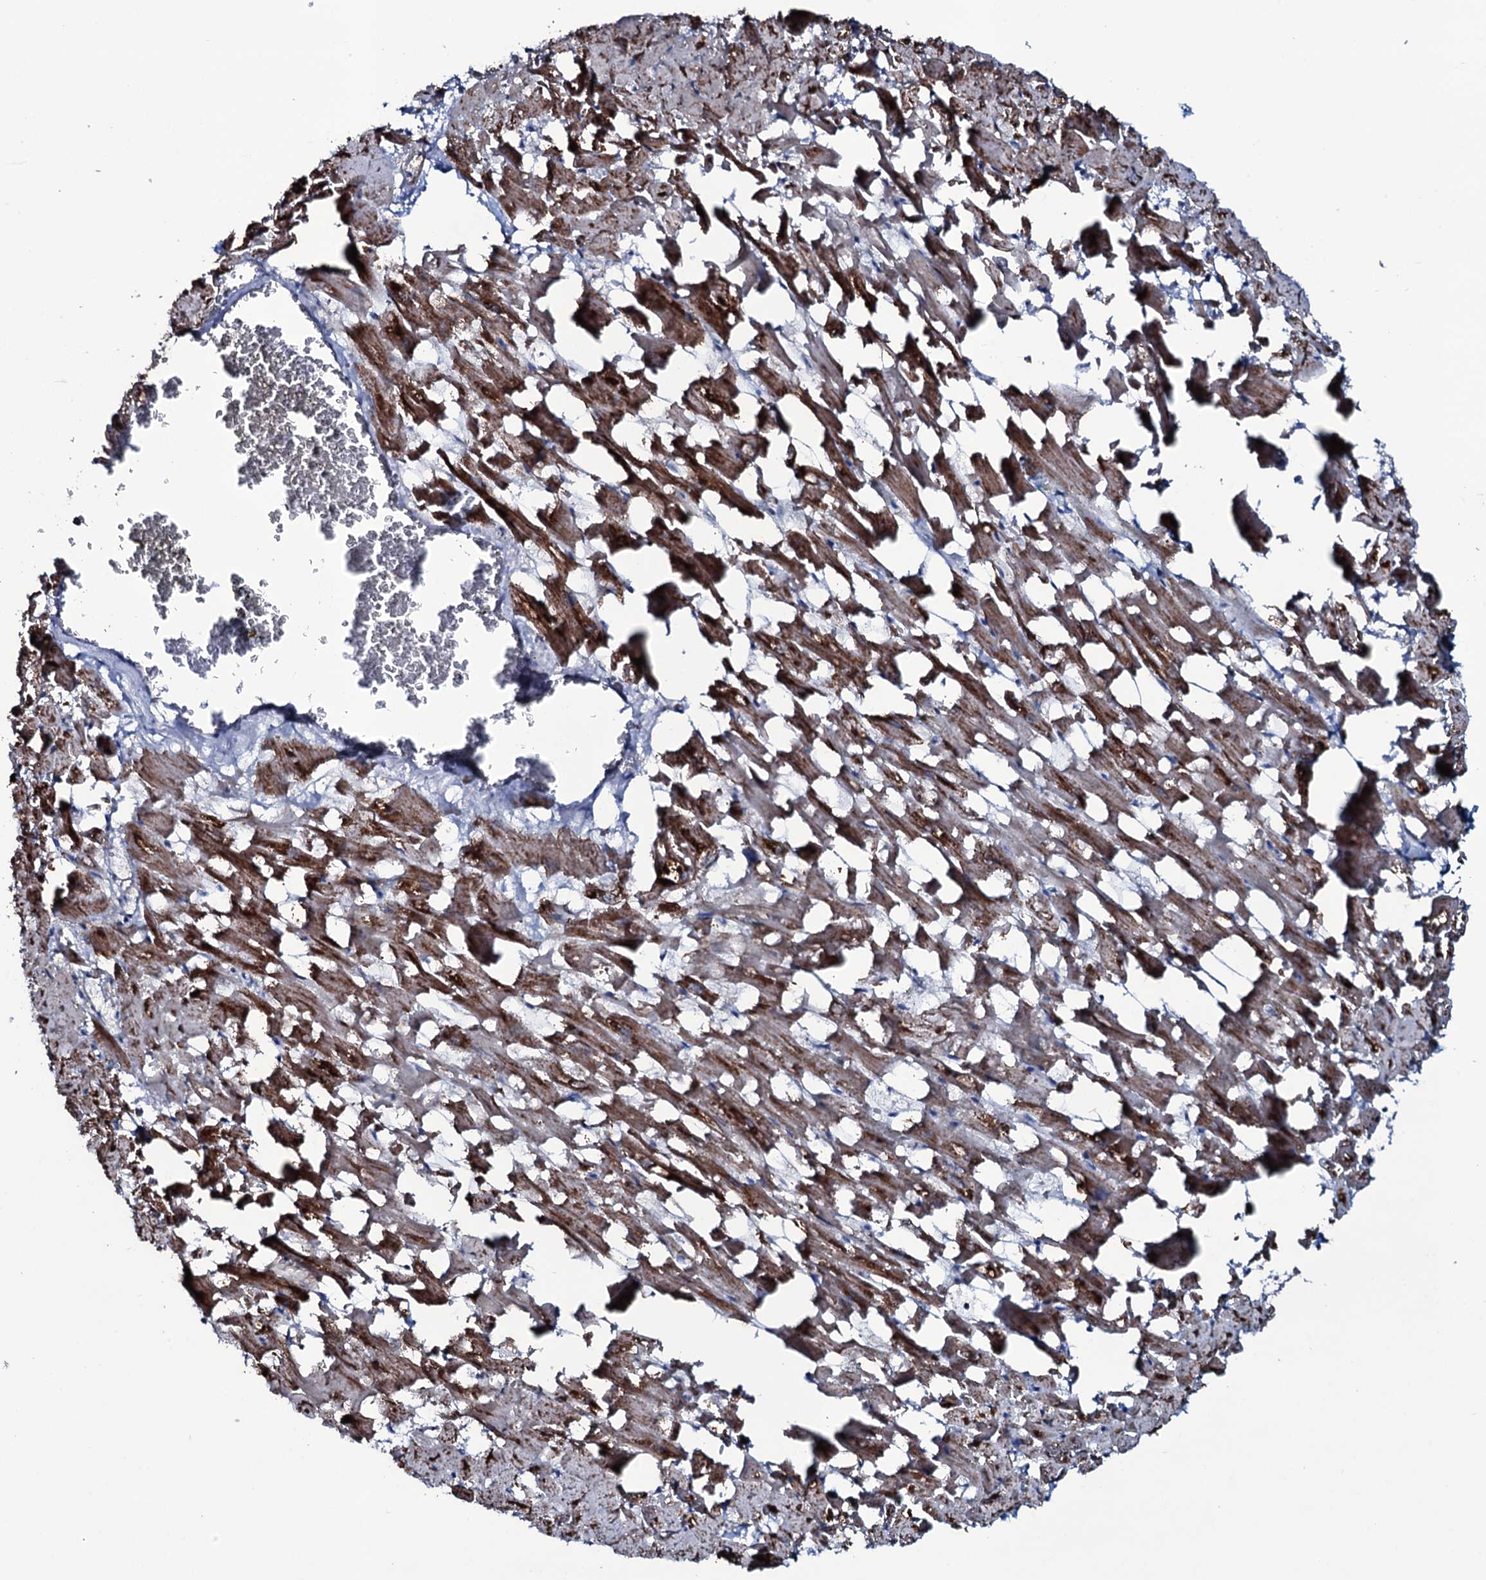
{"staining": {"intensity": "strong", "quantity": "25%-75%", "location": "cytoplasmic/membranous"}, "tissue": "heart muscle", "cell_type": "Cardiomyocytes", "image_type": "normal", "snomed": [{"axis": "morphology", "description": "Normal tissue, NOS"}, {"axis": "topography", "description": "Heart"}], "caption": "Strong cytoplasmic/membranous protein expression is present in about 25%-75% of cardiomyocytes in heart muscle. (DAB (3,3'-diaminobenzidine) IHC with brightfield microscopy, high magnification).", "gene": "MRPS35", "patient": {"sex": "female", "age": 64}}